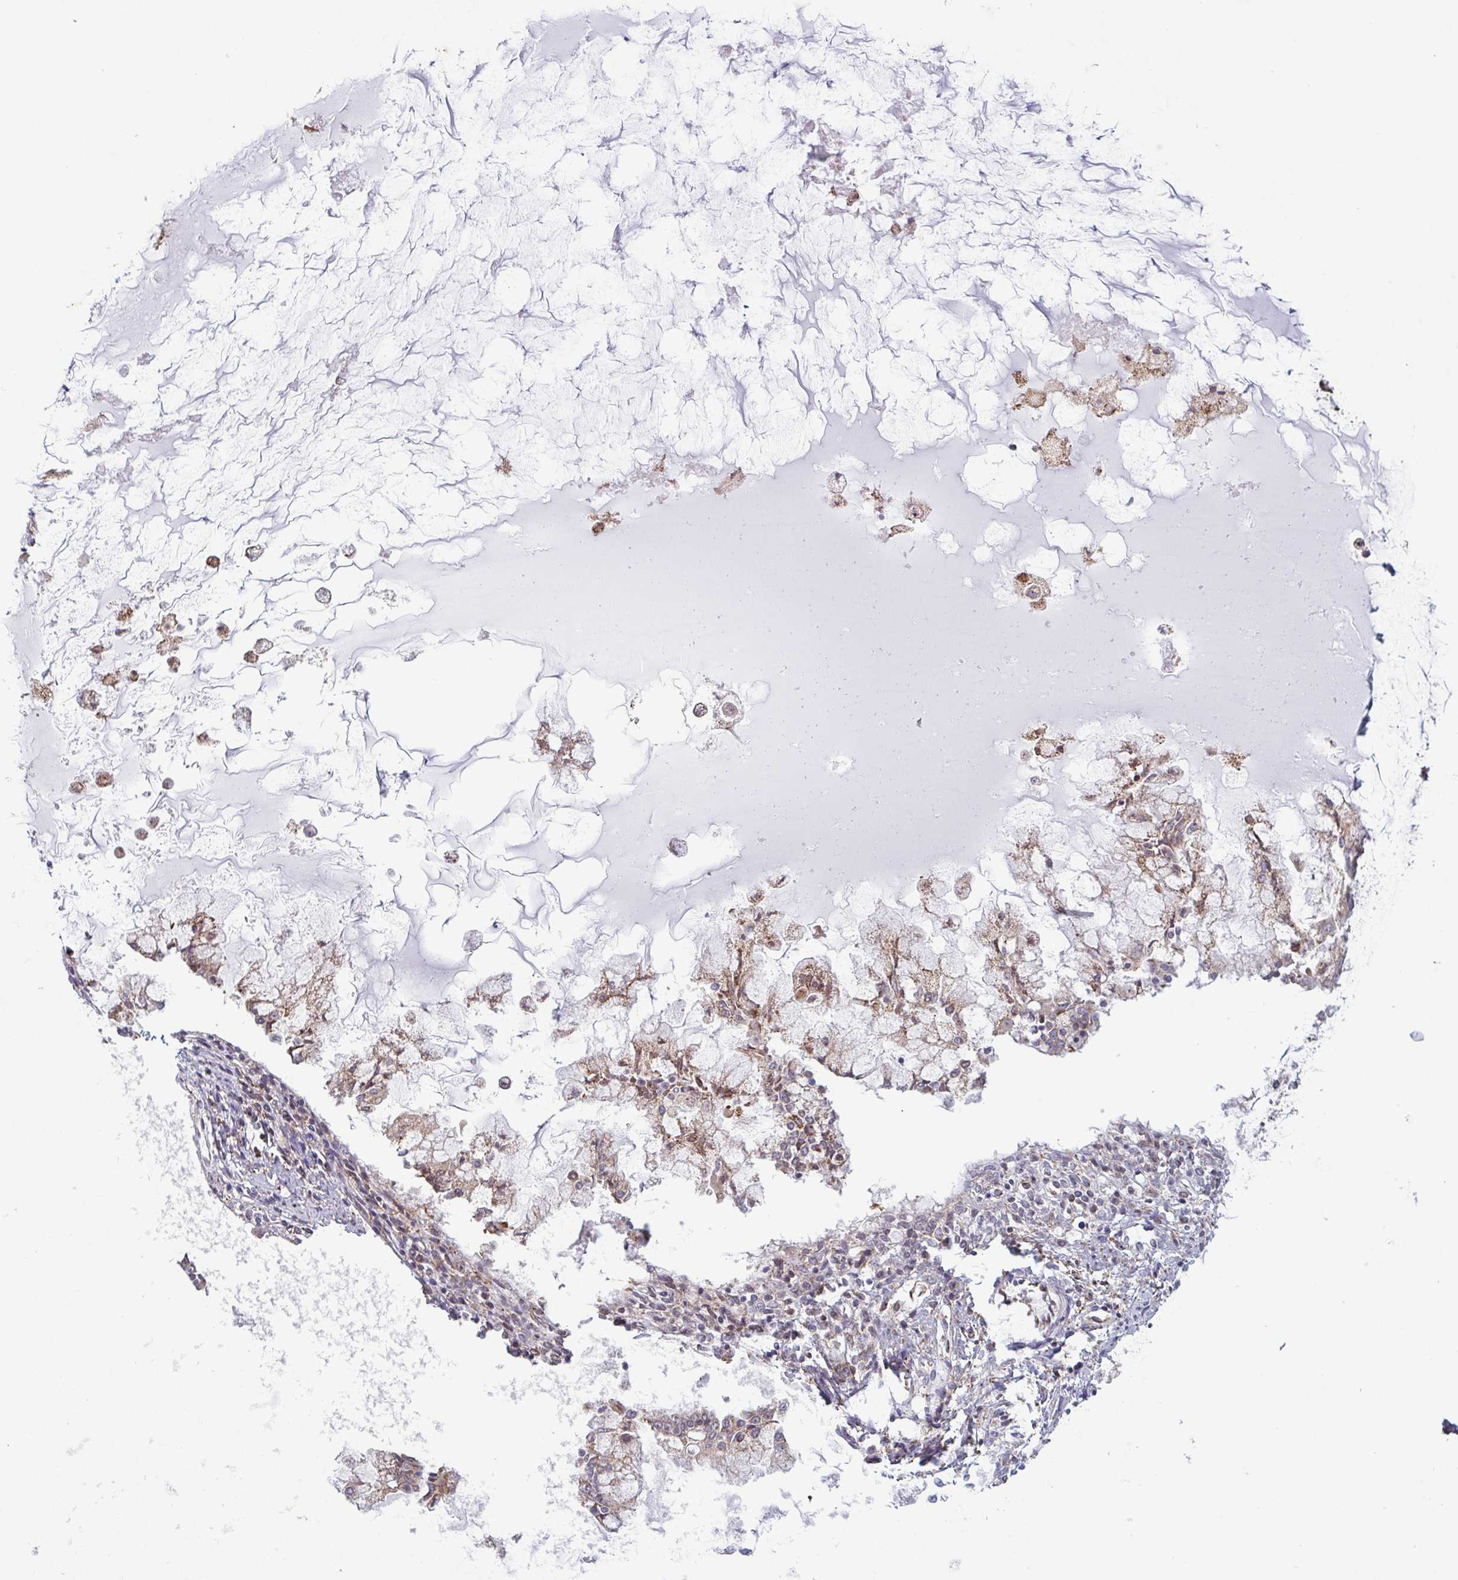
{"staining": {"intensity": "moderate", "quantity": ">75%", "location": "cytoplasmic/membranous"}, "tissue": "ovarian cancer", "cell_type": "Tumor cells", "image_type": "cancer", "snomed": [{"axis": "morphology", "description": "Cystadenocarcinoma, mucinous, NOS"}, {"axis": "topography", "description": "Ovary"}], "caption": "Ovarian cancer stained with a brown dye exhibits moderate cytoplasmic/membranous positive expression in approximately >75% of tumor cells.", "gene": "RIT1", "patient": {"sex": "female", "age": 34}}